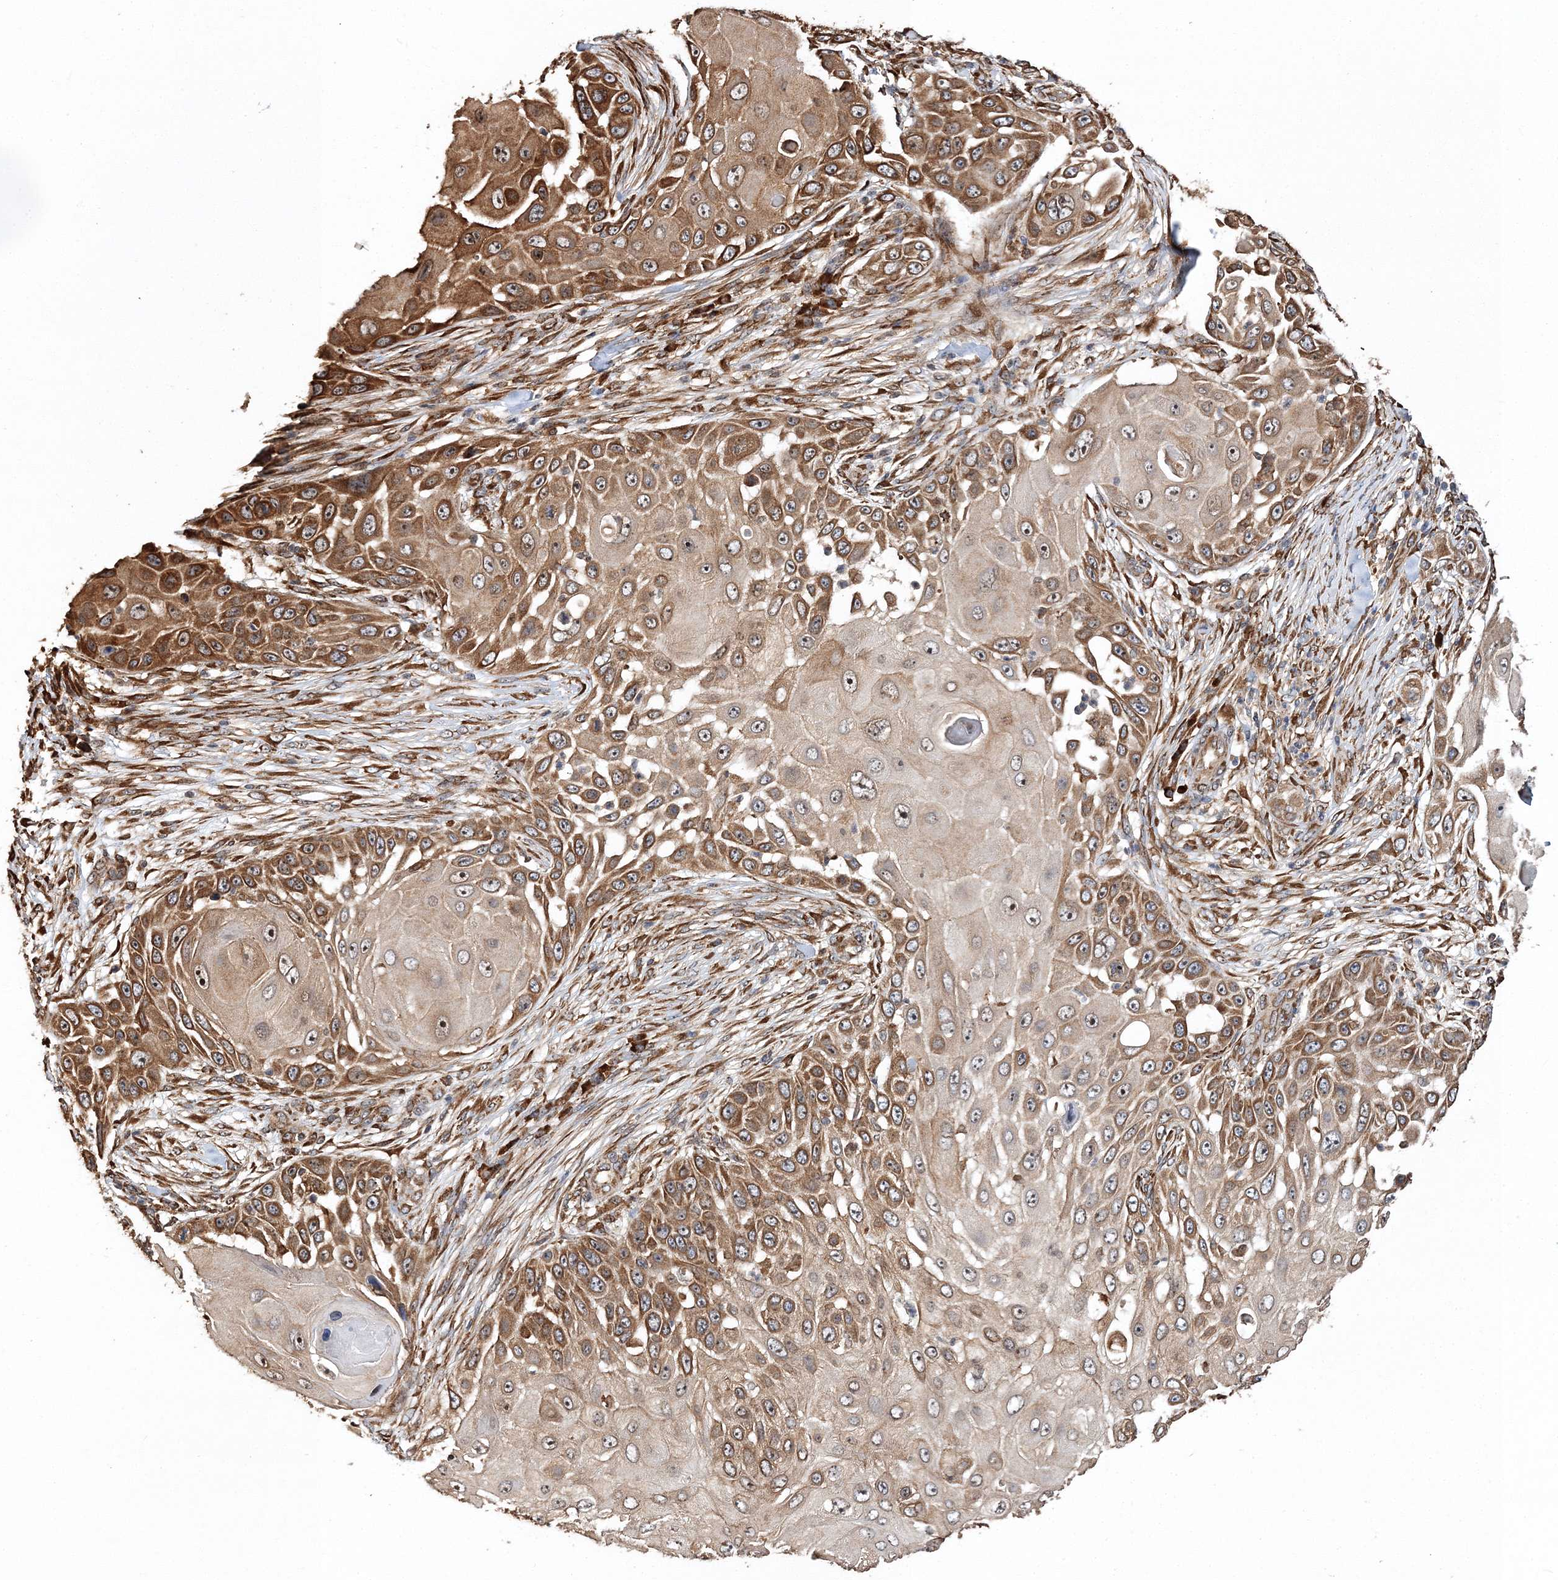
{"staining": {"intensity": "moderate", "quantity": ">75%", "location": "cytoplasmic/membranous,nuclear"}, "tissue": "skin cancer", "cell_type": "Tumor cells", "image_type": "cancer", "snomed": [{"axis": "morphology", "description": "Squamous cell carcinoma, NOS"}, {"axis": "topography", "description": "Skin"}], "caption": "This is an image of IHC staining of skin cancer (squamous cell carcinoma), which shows moderate expression in the cytoplasmic/membranous and nuclear of tumor cells.", "gene": "SCRN3", "patient": {"sex": "female", "age": 44}}